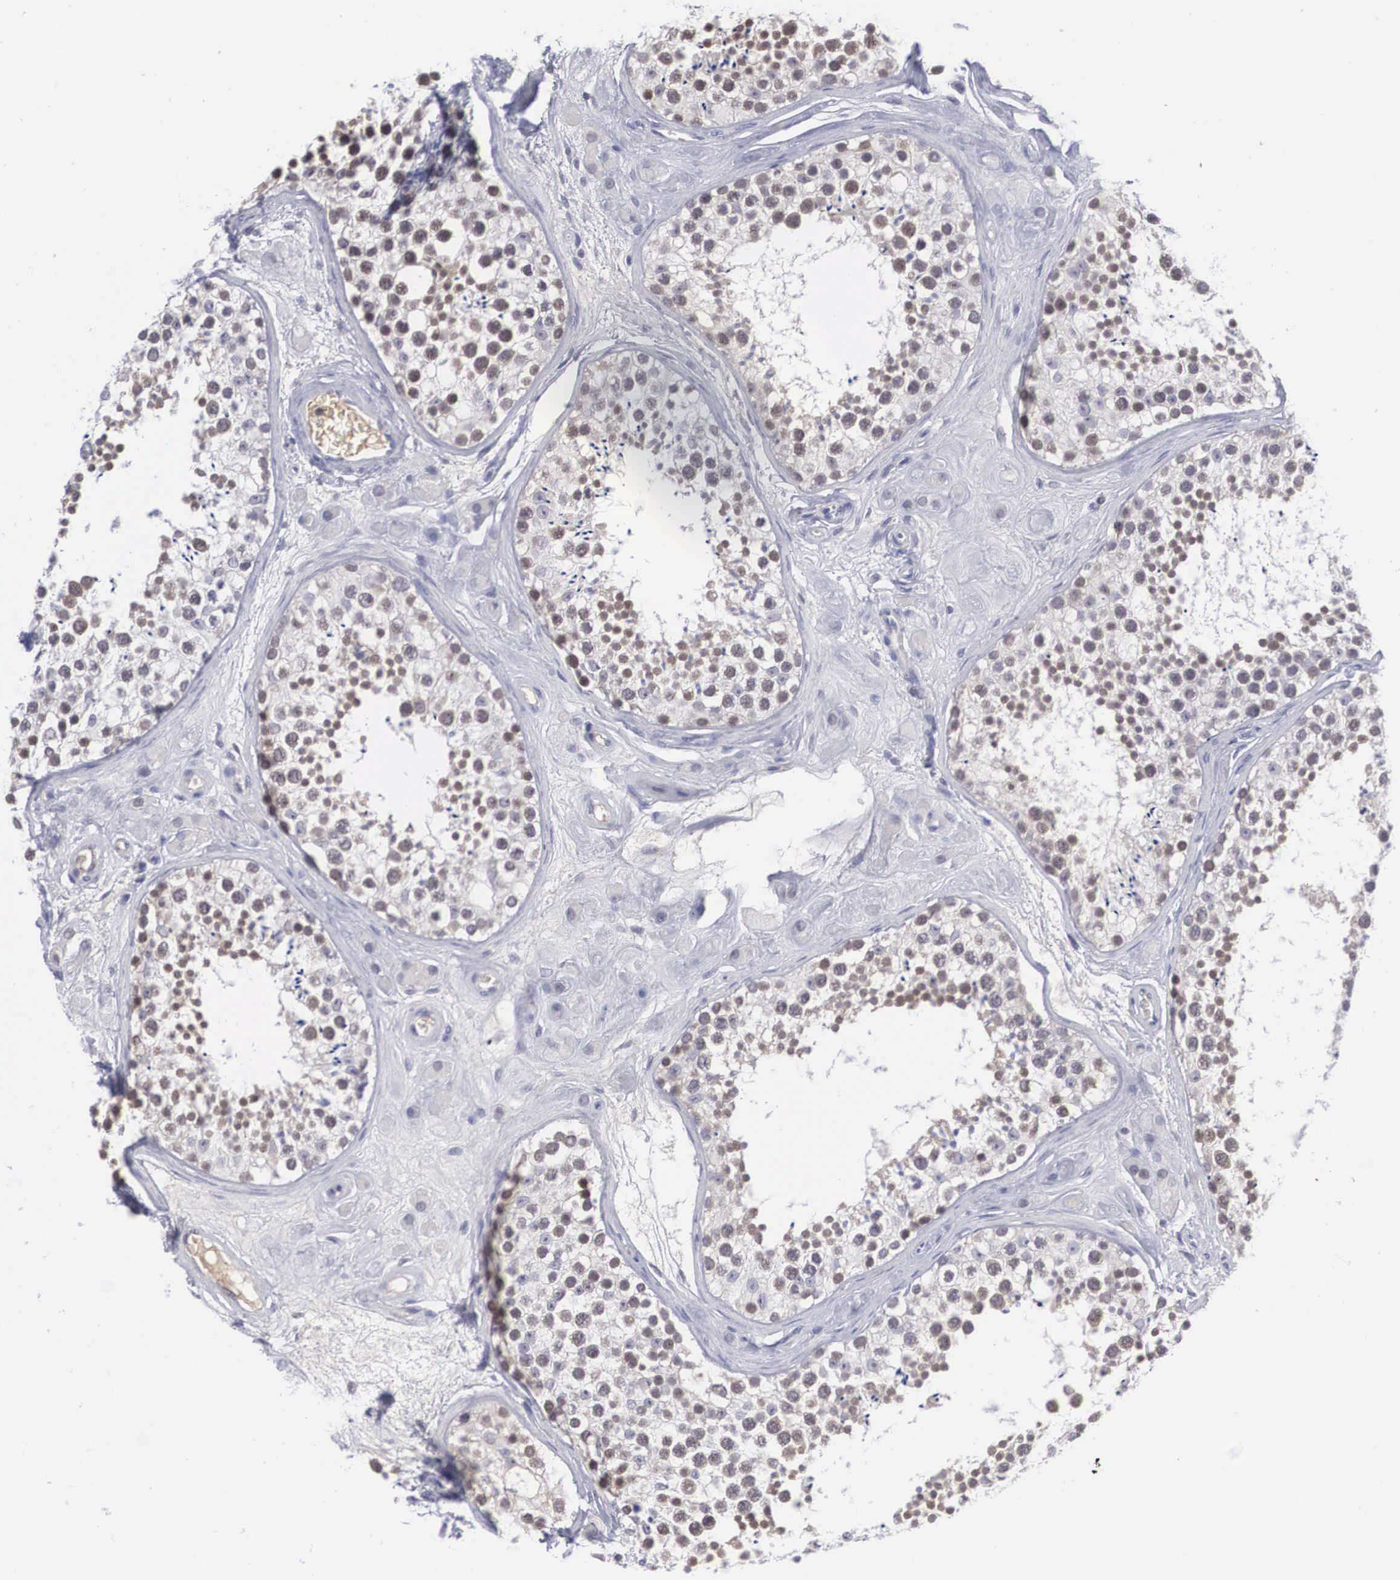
{"staining": {"intensity": "moderate", "quantity": "<25%", "location": "cytoplasmic/membranous"}, "tissue": "testis", "cell_type": "Cells in seminiferous ducts", "image_type": "normal", "snomed": [{"axis": "morphology", "description": "Normal tissue, NOS"}, {"axis": "topography", "description": "Testis"}], "caption": "Brown immunohistochemical staining in normal testis displays moderate cytoplasmic/membranous positivity in about <25% of cells in seminiferous ducts.", "gene": "RBPJ", "patient": {"sex": "male", "age": 38}}